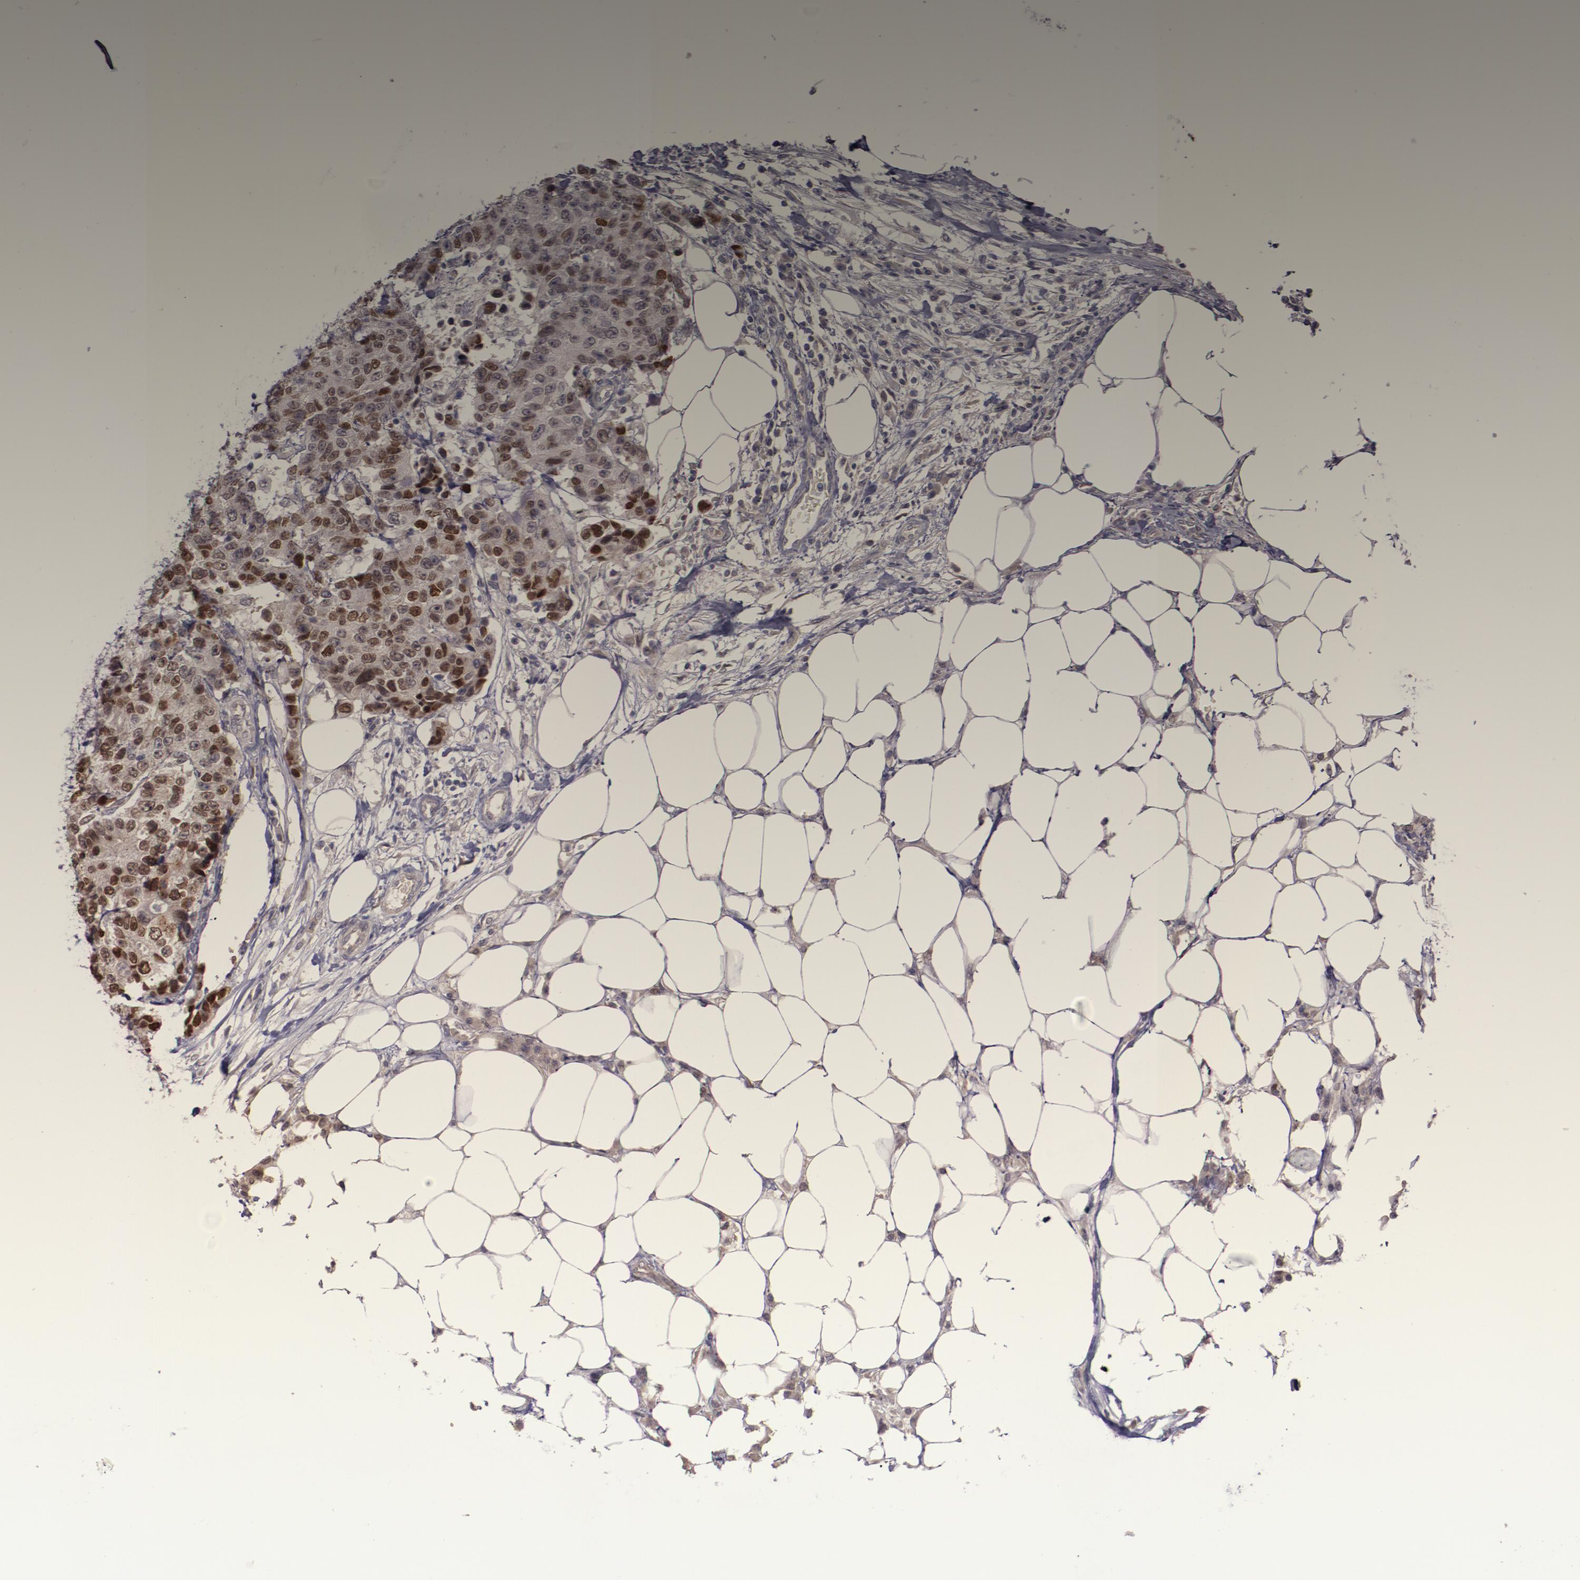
{"staining": {"intensity": "moderate", "quantity": "25%-75%", "location": "nuclear"}, "tissue": "colorectal cancer", "cell_type": "Tumor cells", "image_type": "cancer", "snomed": [{"axis": "morphology", "description": "Adenocarcinoma, NOS"}, {"axis": "topography", "description": "Colon"}], "caption": "About 25%-75% of tumor cells in human colorectal cancer (adenocarcinoma) show moderate nuclear protein positivity as visualized by brown immunohistochemical staining.", "gene": "NUP62CL", "patient": {"sex": "female", "age": 86}}